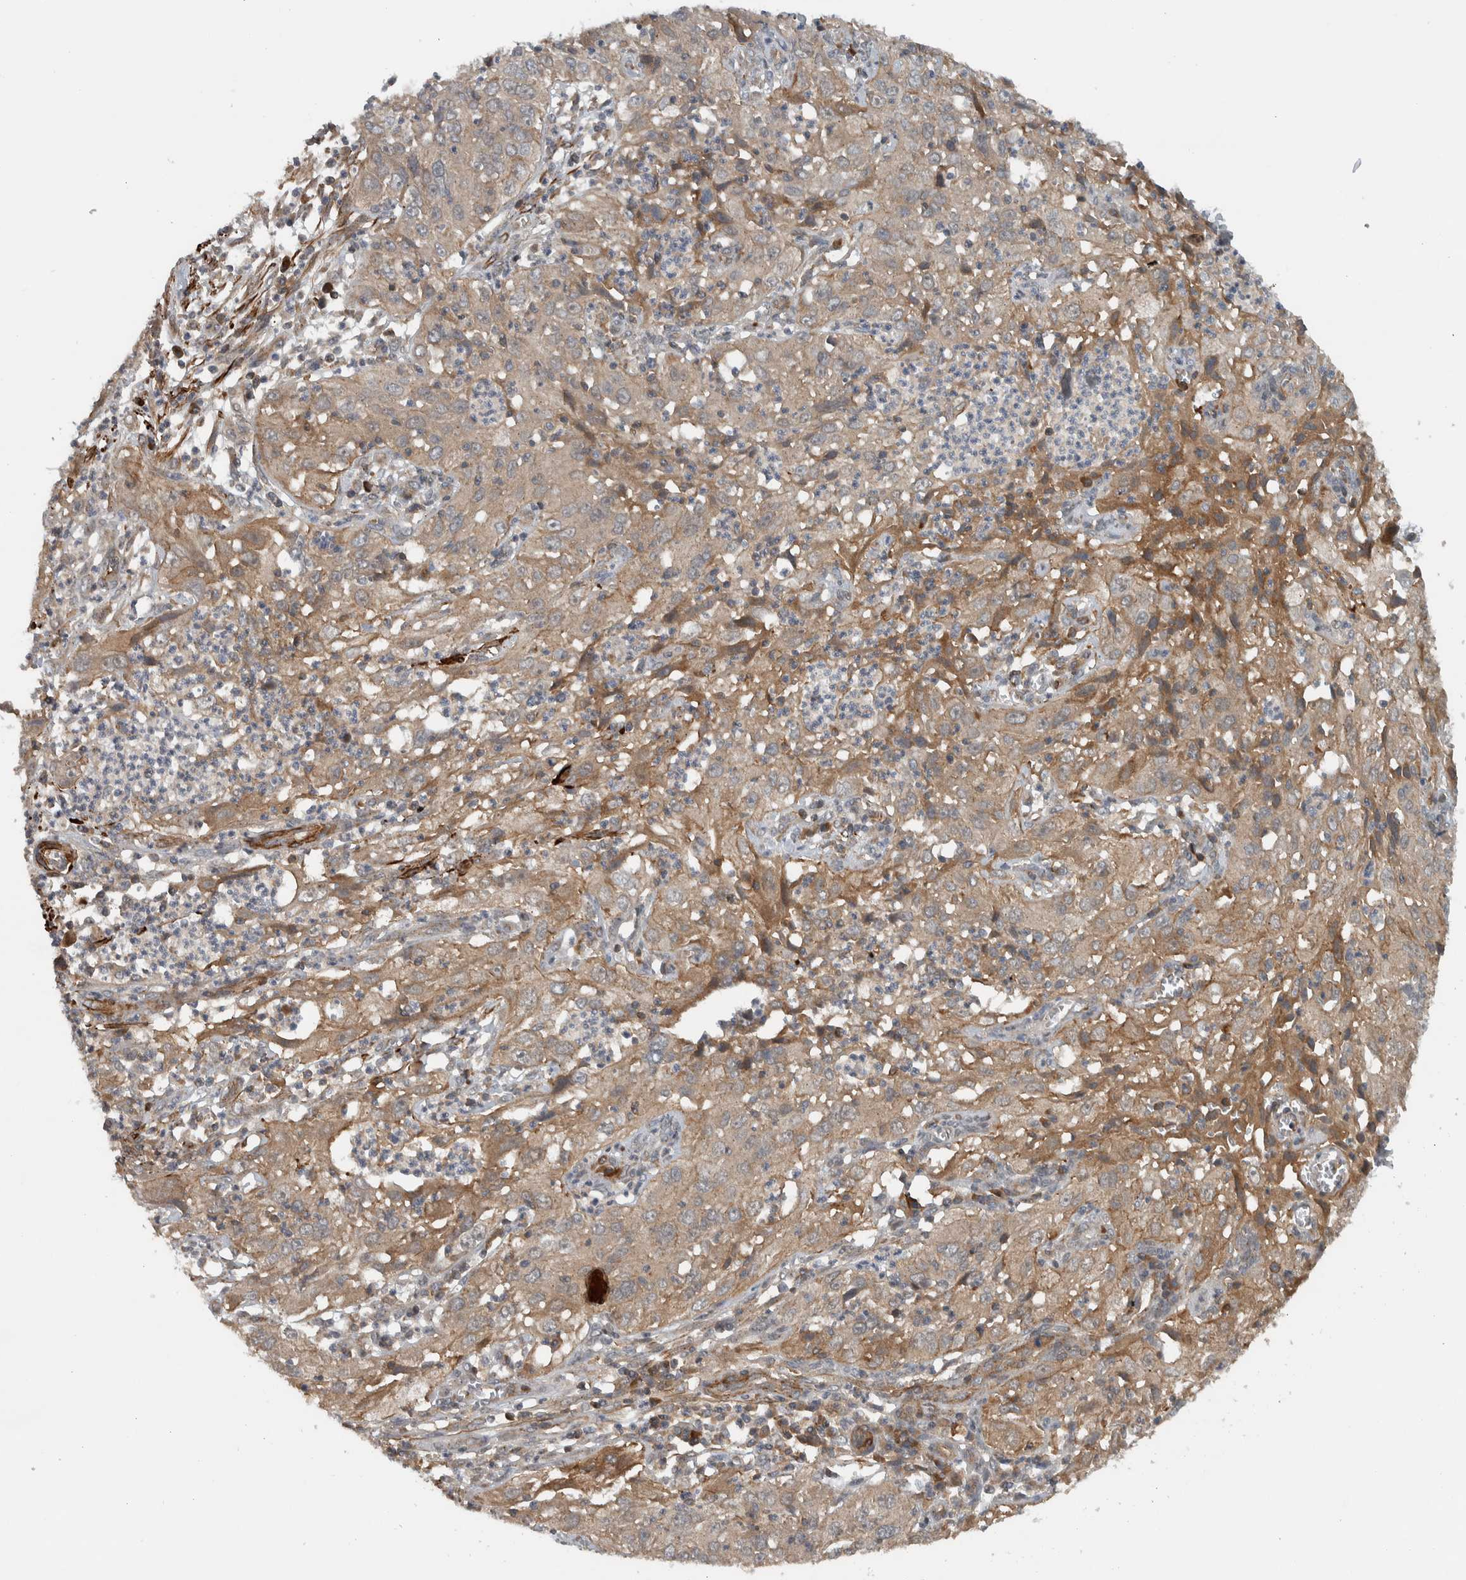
{"staining": {"intensity": "weak", "quantity": ">75%", "location": "cytoplasmic/membranous"}, "tissue": "cervical cancer", "cell_type": "Tumor cells", "image_type": "cancer", "snomed": [{"axis": "morphology", "description": "Squamous cell carcinoma, NOS"}, {"axis": "topography", "description": "Cervix"}], "caption": "Cervical squamous cell carcinoma stained for a protein reveals weak cytoplasmic/membranous positivity in tumor cells. (brown staining indicates protein expression, while blue staining denotes nuclei).", "gene": "LBHD1", "patient": {"sex": "female", "age": 32}}